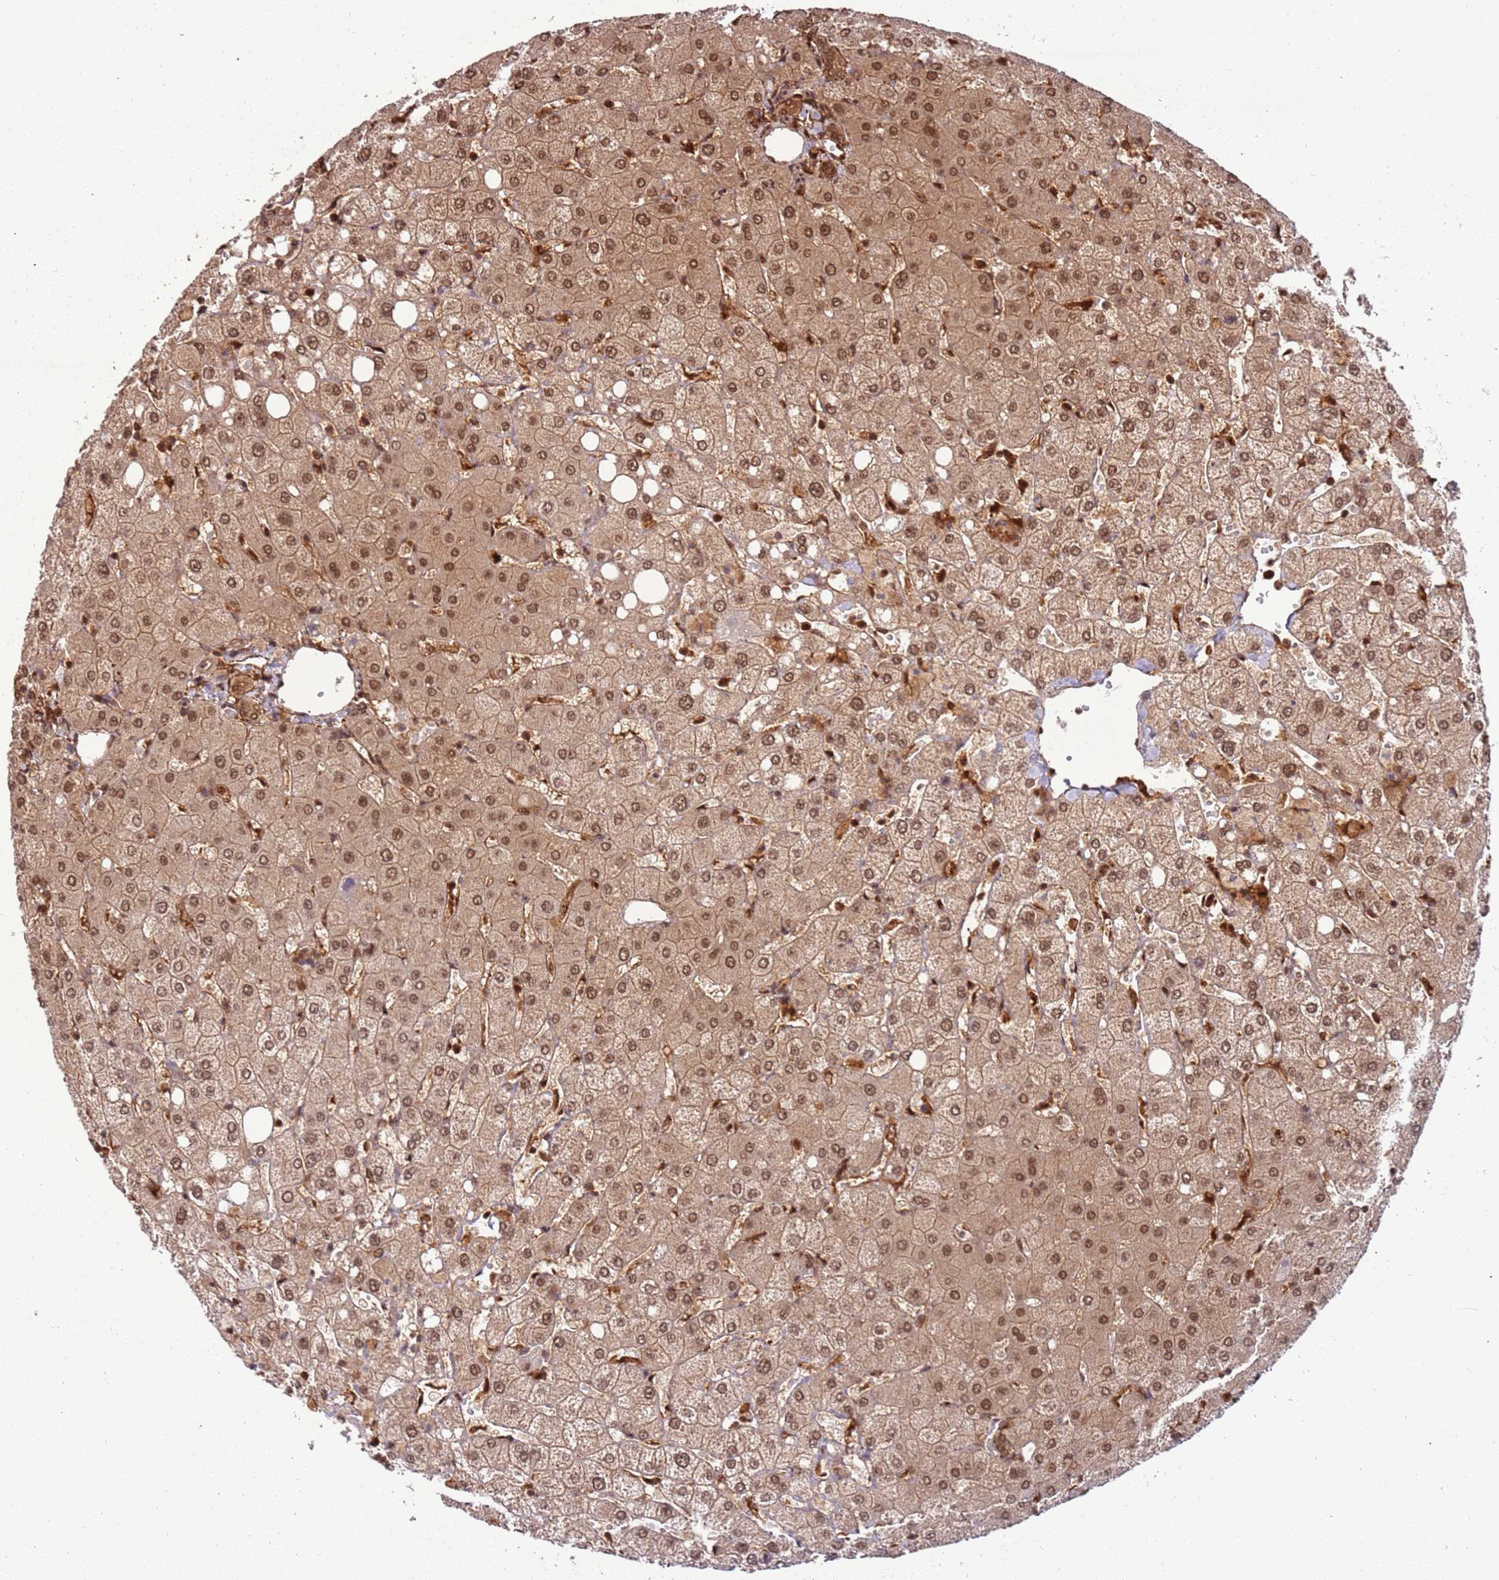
{"staining": {"intensity": "moderate", "quantity": ">75%", "location": "cytoplasmic/membranous,nuclear"}, "tissue": "liver", "cell_type": "Cholangiocytes", "image_type": "normal", "snomed": [{"axis": "morphology", "description": "Normal tissue, NOS"}, {"axis": "topography", "description": "Liver"}], "caption": "Immunohistochemical staining of benign human liver shows >75% levels of moderate cytoplasmic/membranous,nuclear protein positivity in approximately >75% of cholangiocytes.", "gene": "PGLS", "patient": {"sex": "female", "age": 54}}